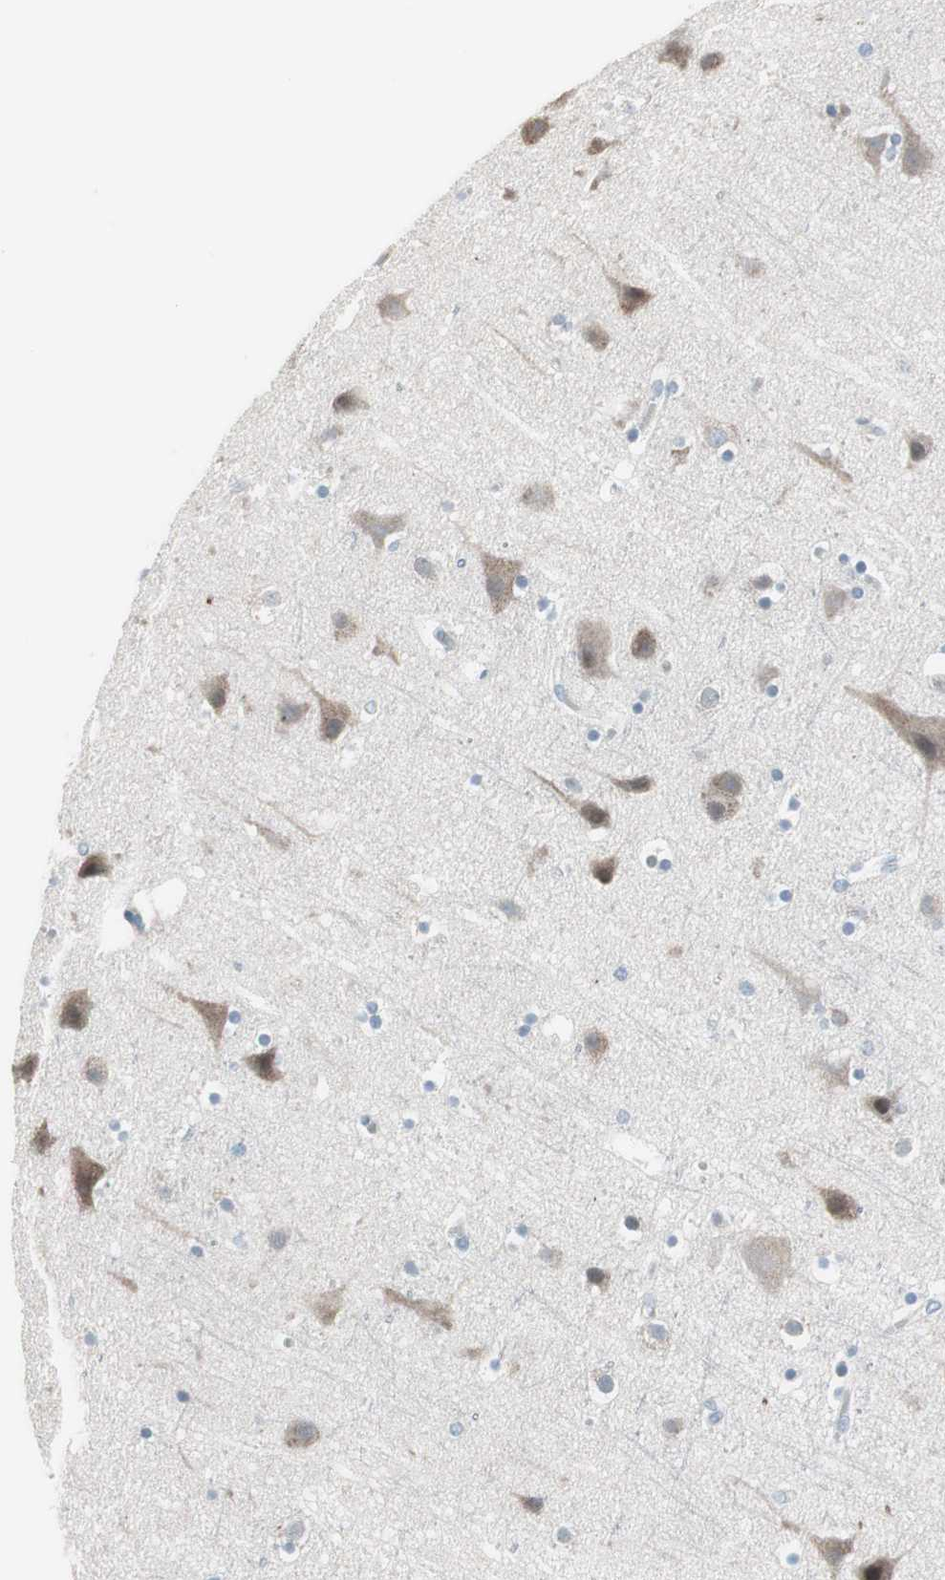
{"staining": {"intensity": "negative", "quantity": "none", "location": "none"}, "tissue": "cerebral cortex", "cell_type": "Endothelial cells", "image_type": "normal", "snomed": [{"axis": "morphology", "description": "Normal tissue, NOS"}, {"axis": "topography", "description": "Cerebral cortex"}], "caption": "This is an immunohistochemistry (IHC) image of benign human cerebral cortex. There is no positivity in endothelial cells.", "gene": "ZSCAN32", "patient": {"sex": "male", "age": 45}}